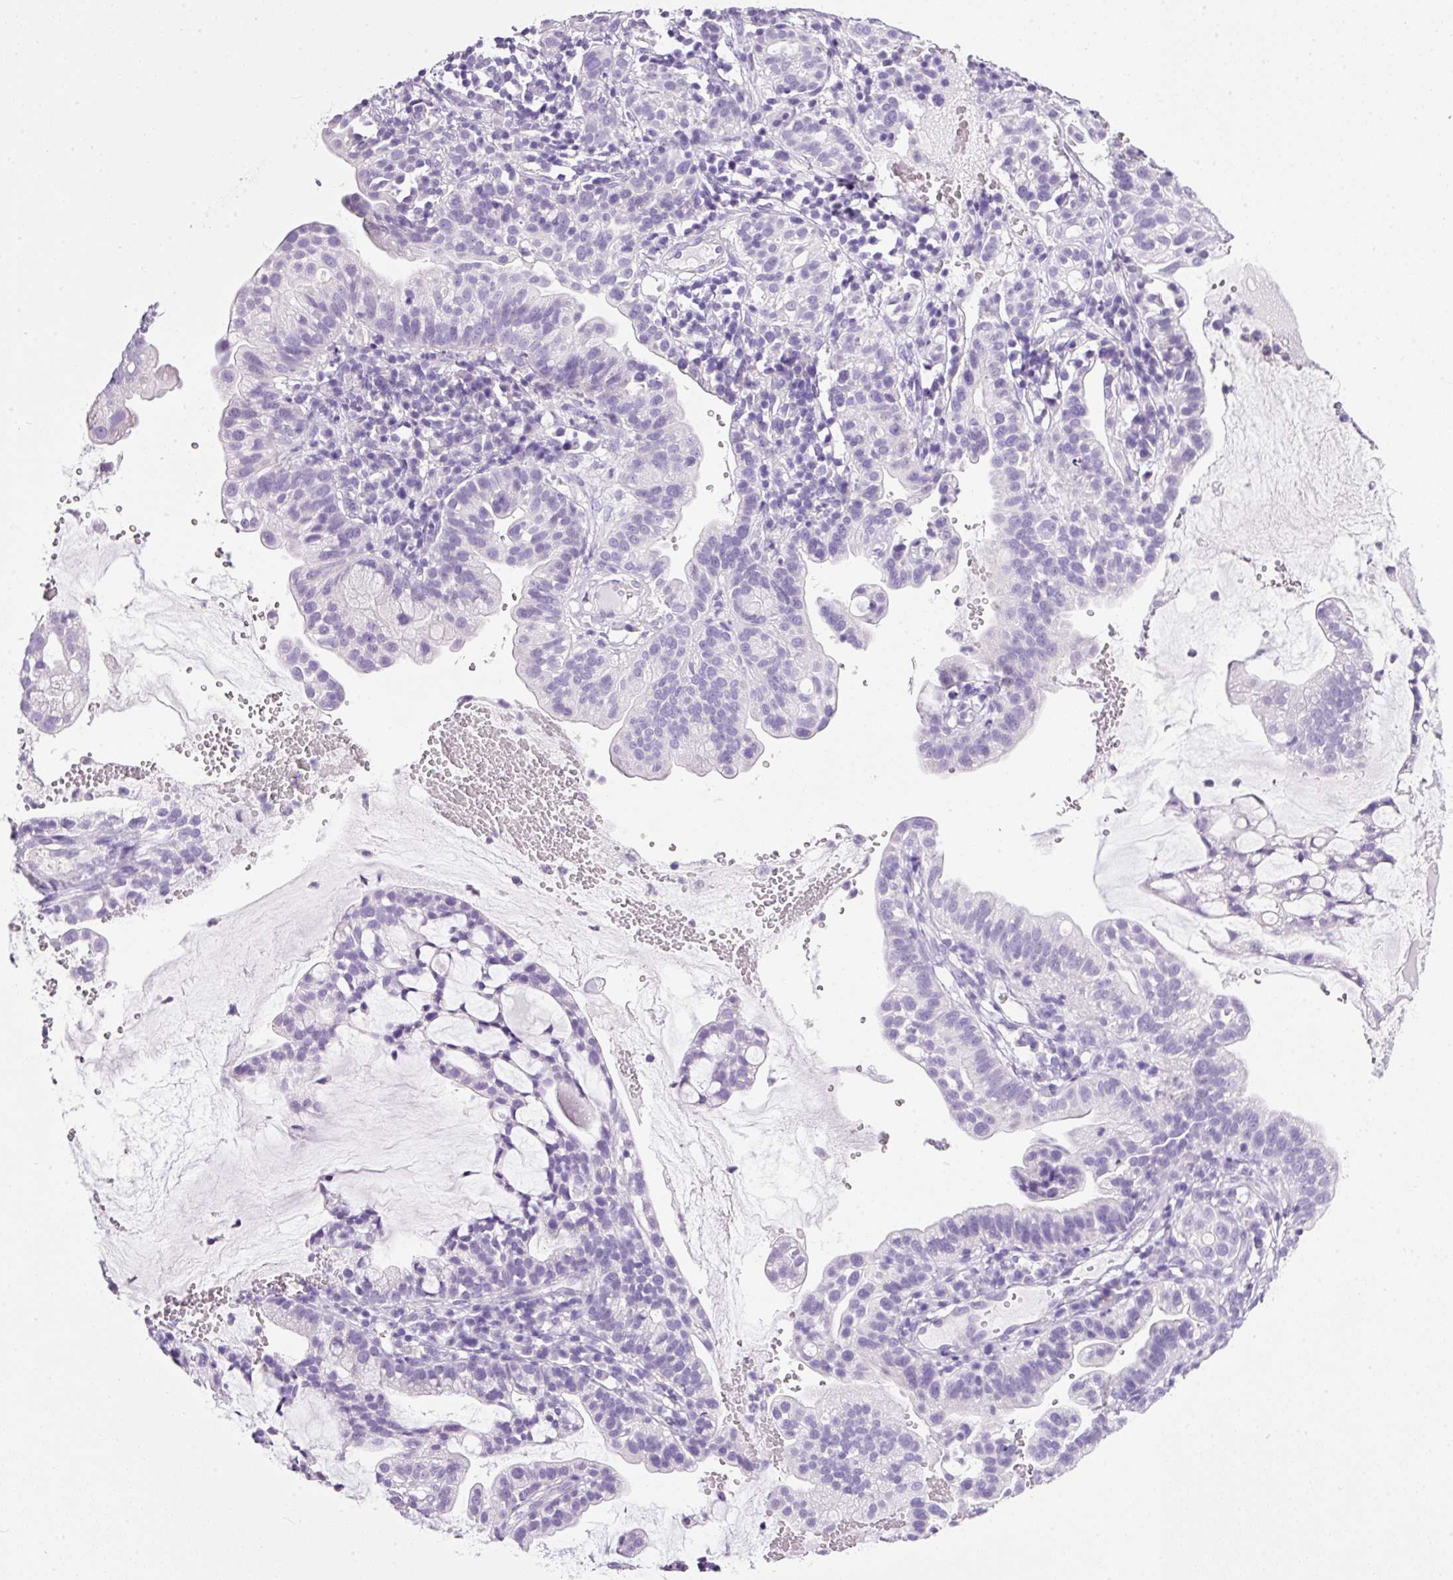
{"staining": {"intensity": "negative", "quantity": "none", "location": "none"}, "tissue": "cervical cancer", "cell_type": "Tumor cells", "image_type": "cancer", "snomed": [{"axis": "morphology", "description": "Adenocarcinoma, NOS"}, {"axis": "topography", "description": "Cervix"}], "caption": "Human cervical adenocarcinoma stained for a protein using IHC shows no staining in tumor cells.", "gene": "BSND", "patient": {"sex": "female", "age": 41}}